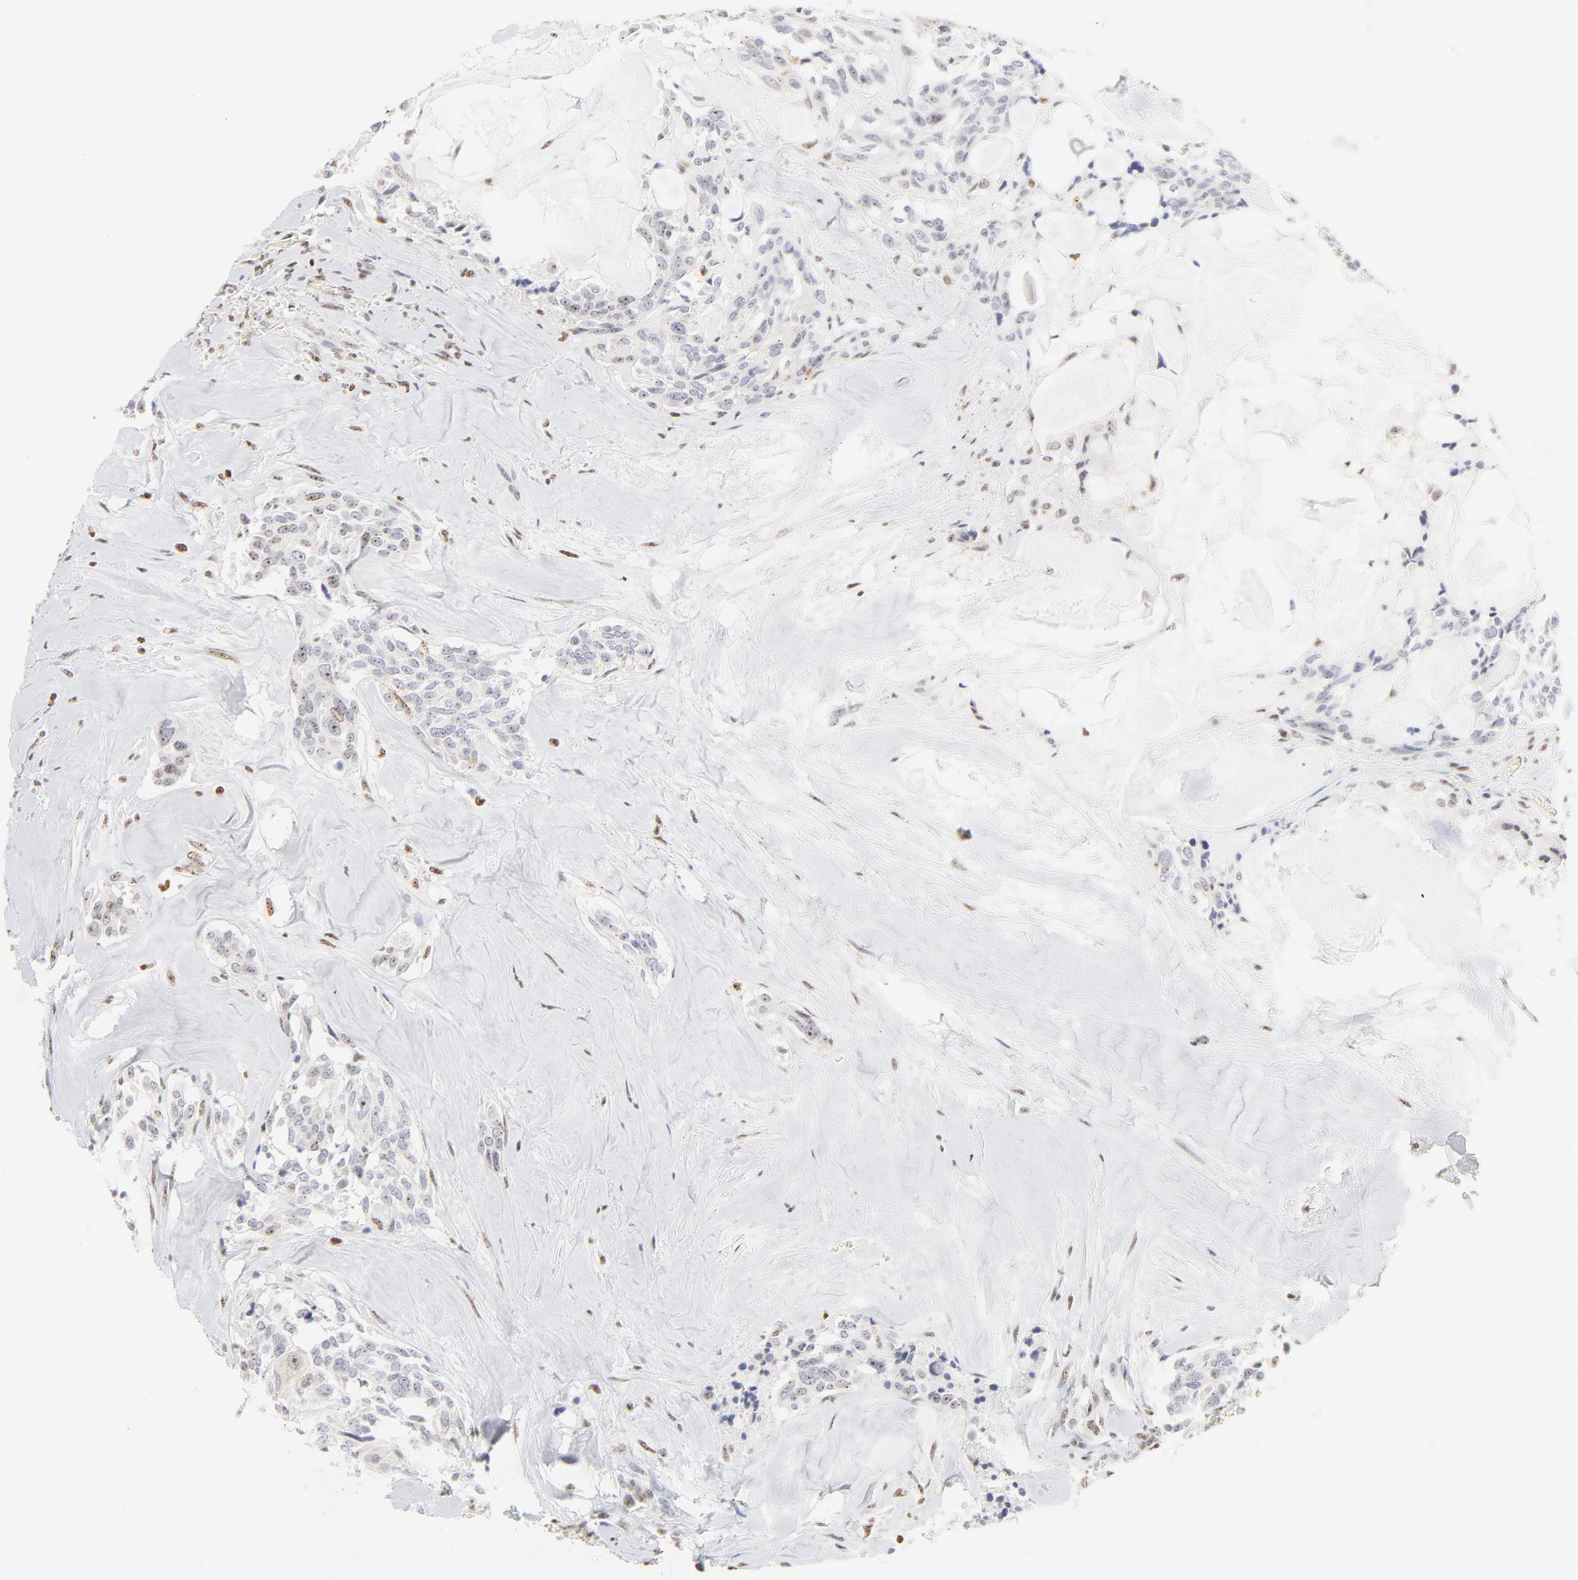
{"staining": {"intensity": "weak", "quantity": "<25%", "location": "nuclear"}, "tissue": "thyroid cancer", "cell_type": "Tumor cells", "image_type": "cancer", "snomed": [{"axis": "morphology", "description": "Carcinoma, NOS"}, {"axis": "morphology", "description": "Carcinoid, malignant, NOS"}, {"axis": "topography", "description": "Thyroid gland"}], "caption": "Protein analysis of thyroid cancer reveals no significant staining in tumor cells.", "gene": "NFIL3", "patient": {"sex": "male", "age": 33}}